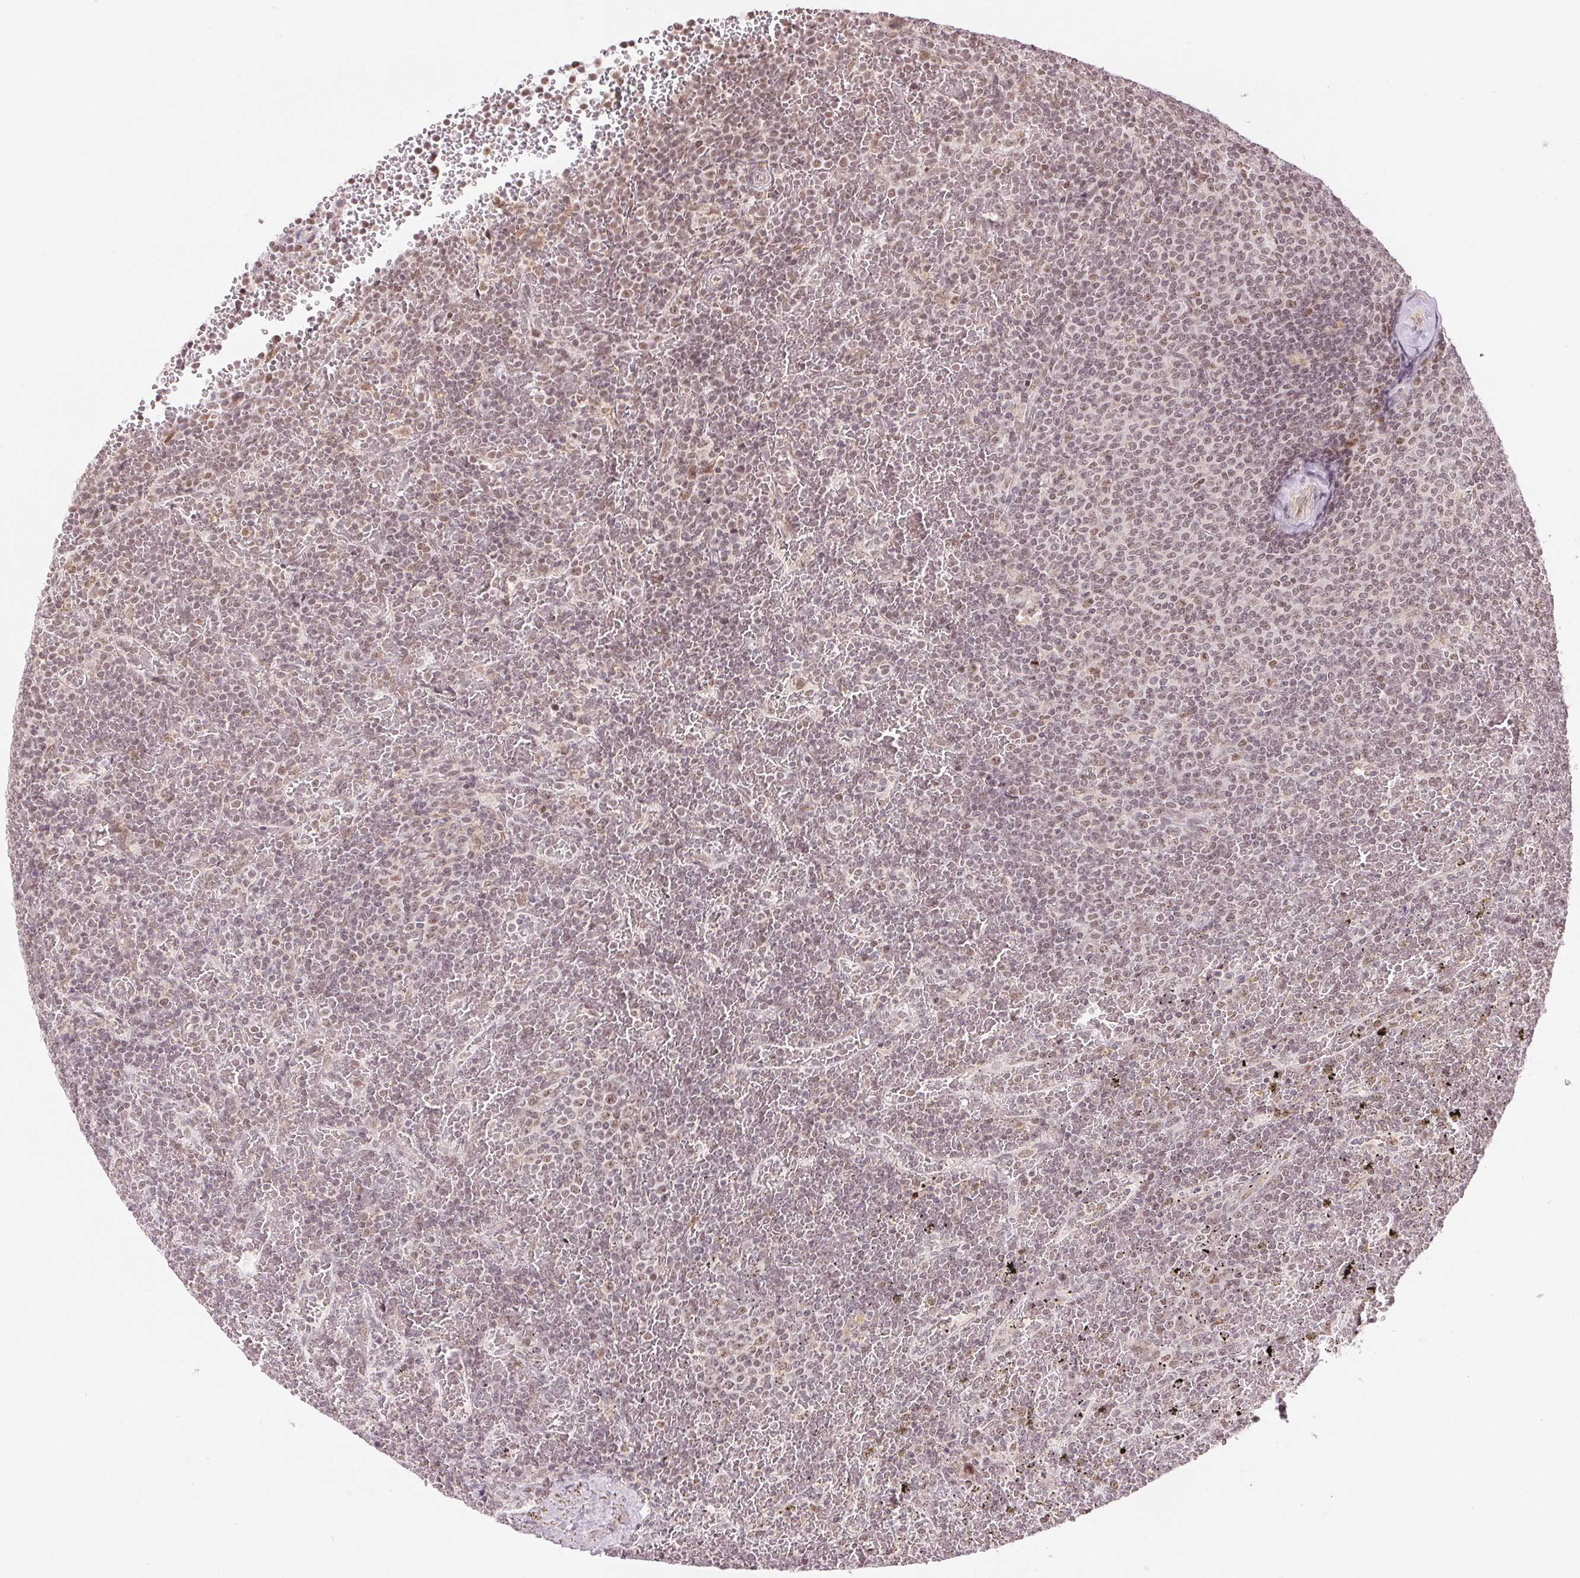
{"staining": {"intensity": "weak", "quantity": "25%-75%", "location": "nuclear"}, "tissue": "lymphoma", "cell_type": "Tumor cells", "image_type": "cancer", "snomed": [{"axis": "morphology", "description": "Malignant lymphoma, non-Hodgkin's type, Low grade"}, {"axis": "topography", "description": "Spleen"}], "caption": "Low-grade malignant lymphoma, non-Hodgkin's type was stained to show a protein in brown. There is low levels of weak nuclear expression in about 25%-75% of tumor cells.", "gene": "DEK", "patient": {"sex": "female", "age": 77}}